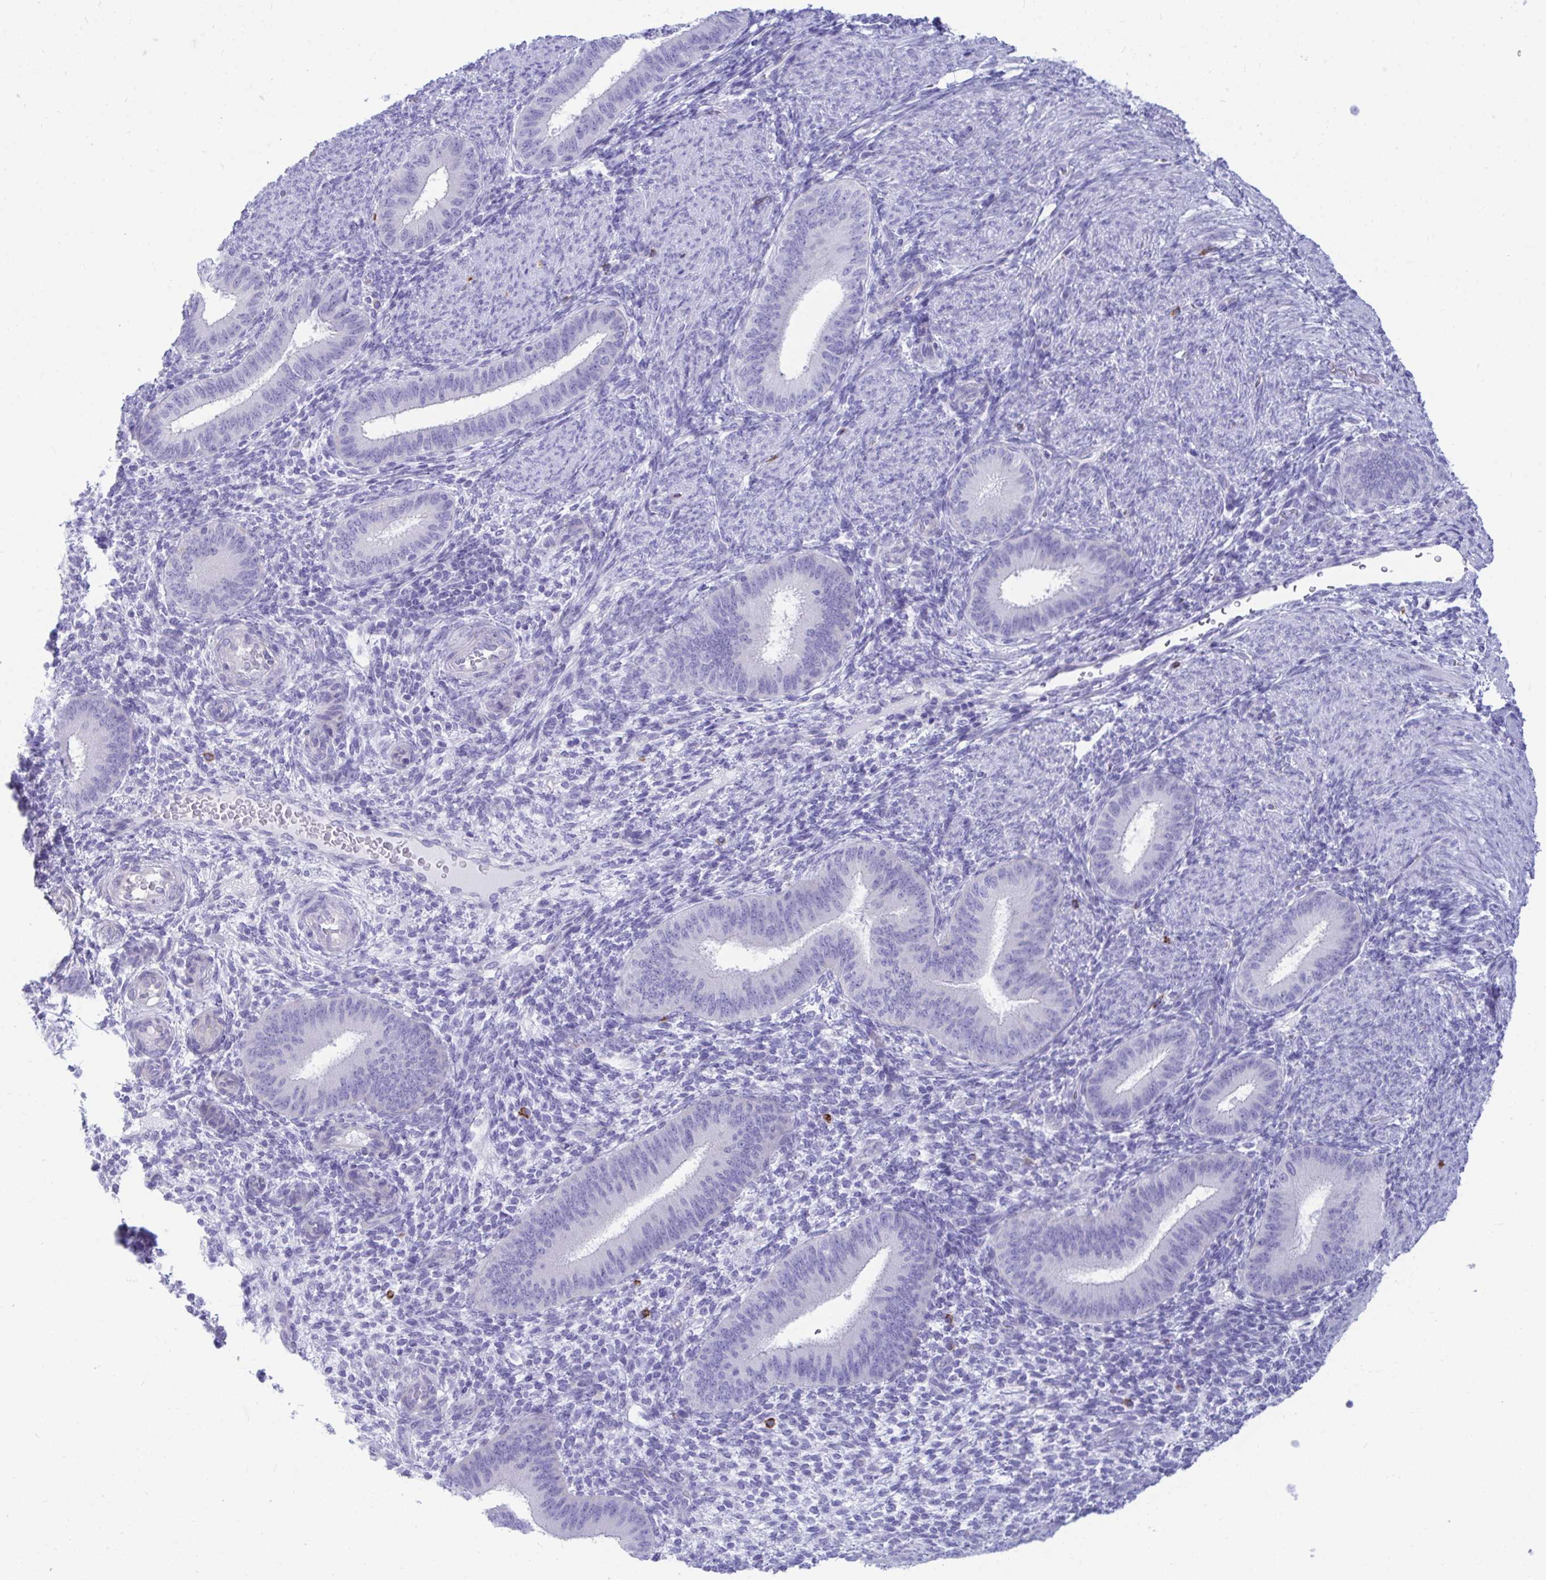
{"staining": {"intensity": "negative", "quantity": "none", "location": "none"}, "tissue": "endometrium", "cell_type": "Cells in endometrial stroma", "image_type": "normal", "snomed": [{"axis": "morphology", "description": "Normal tissue, NOS"}, {"axis": "topography", "description": "Endometrium"}], "caption": "The photomicrograph reveals no staining of cells in endometrial stroma in benign endometrium. (DAB (3,3'-diaminobenzidine) immunohistochemistry with hematoxylin counter stain).", "gene": "SHISA8", "patient": {"sex": "female", "age": 39}}